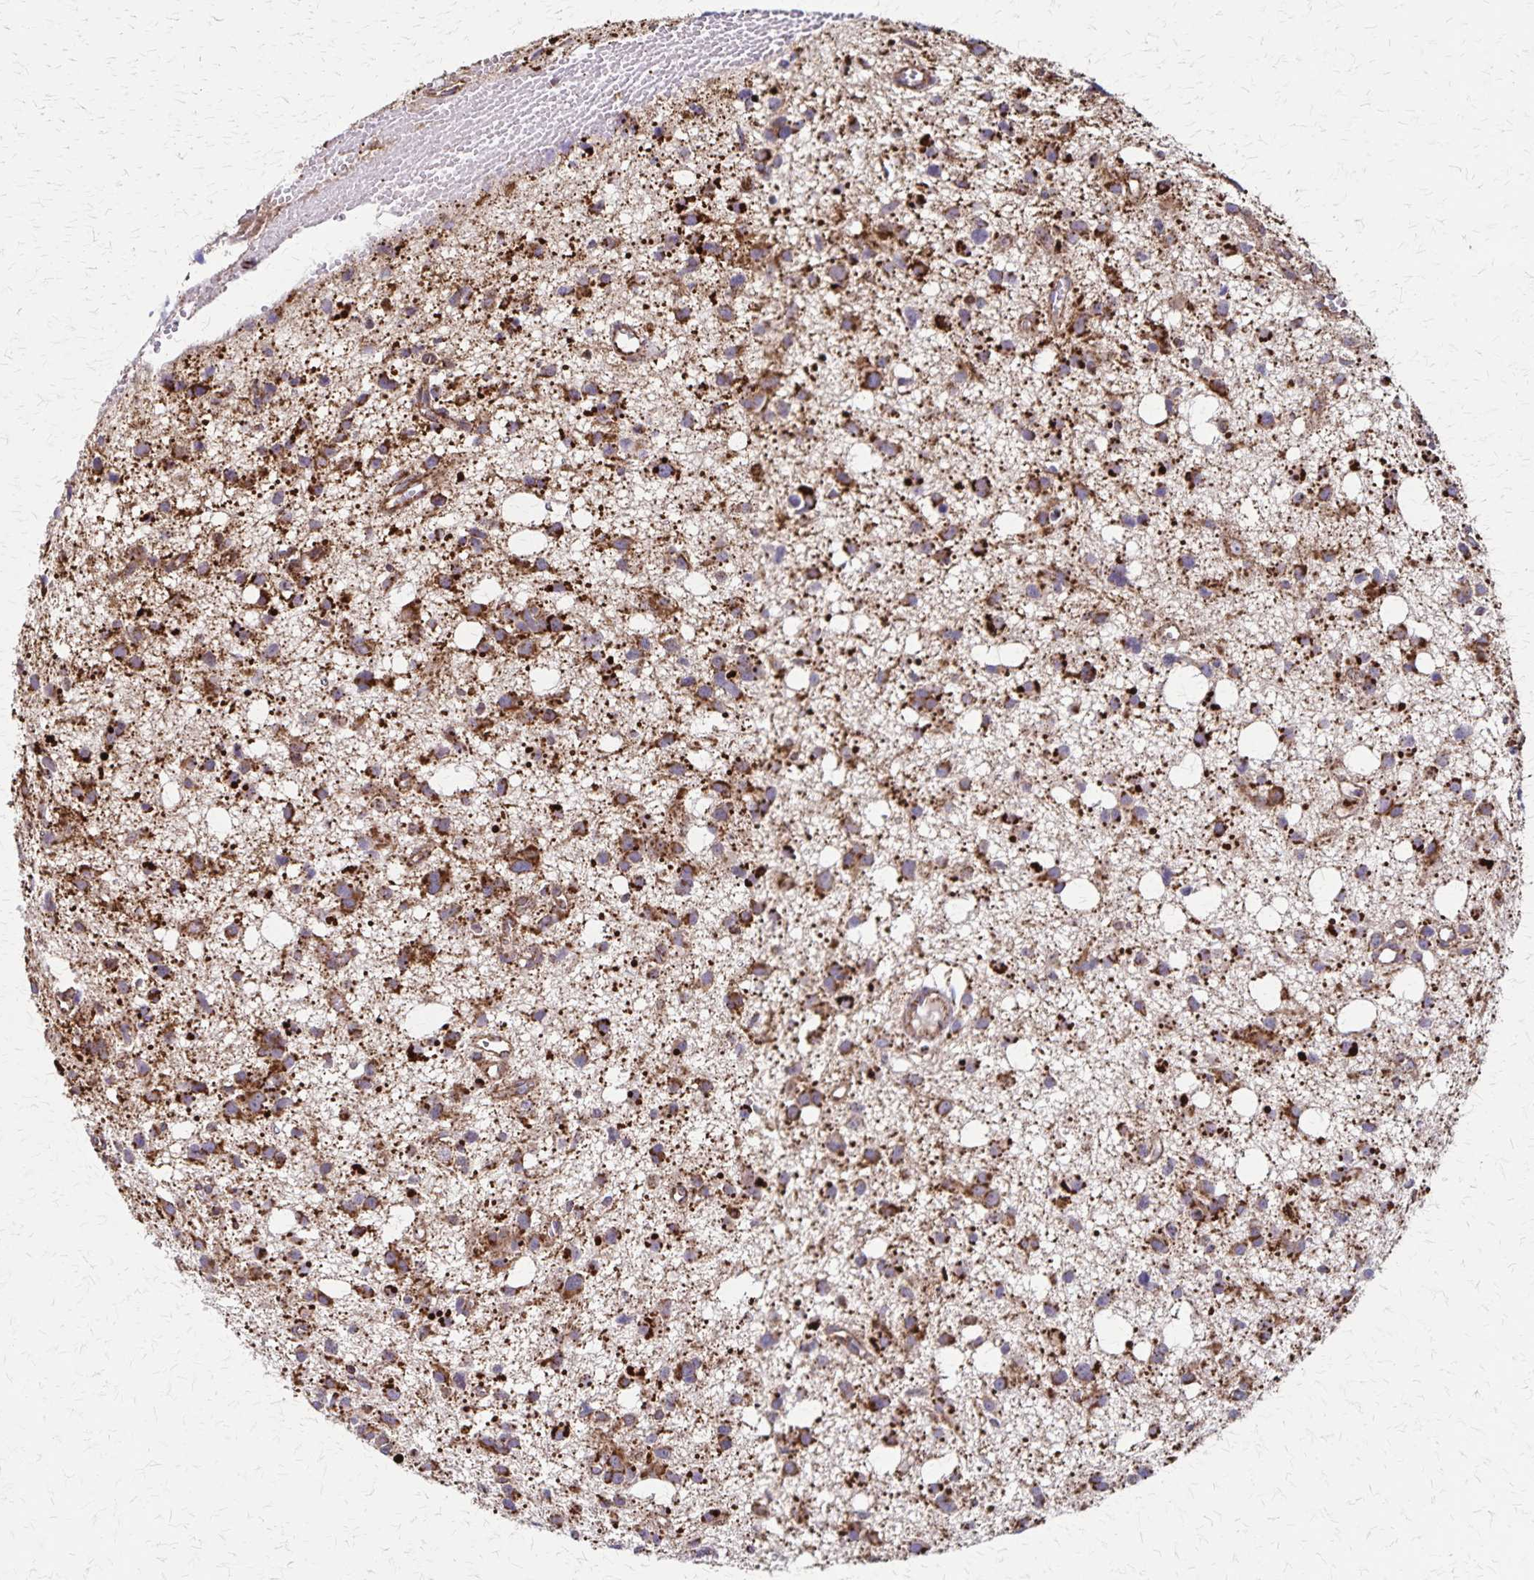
{"staining": {"intensity": "strong", "quantity": ">75%", "location": "cytoplasmic/membranous"}, "tissue": "glioma", "cell_type": "Tumor cells", "image_type": "cancer", "snomed": [{"axis": "morphology", "description": "Glioma, malignant, High grade"}, {"axis": "topography", "description": "Brain"}], "caption": "An IHC micrograph of tumor tissue is shown. Protein staining in brown labels strong cytoplasmic/membranous positivity in malignant glioma (high-grade) within tumor cells.", "gene": "NFS1", "patient": {"sex": "male", "age": 23}}